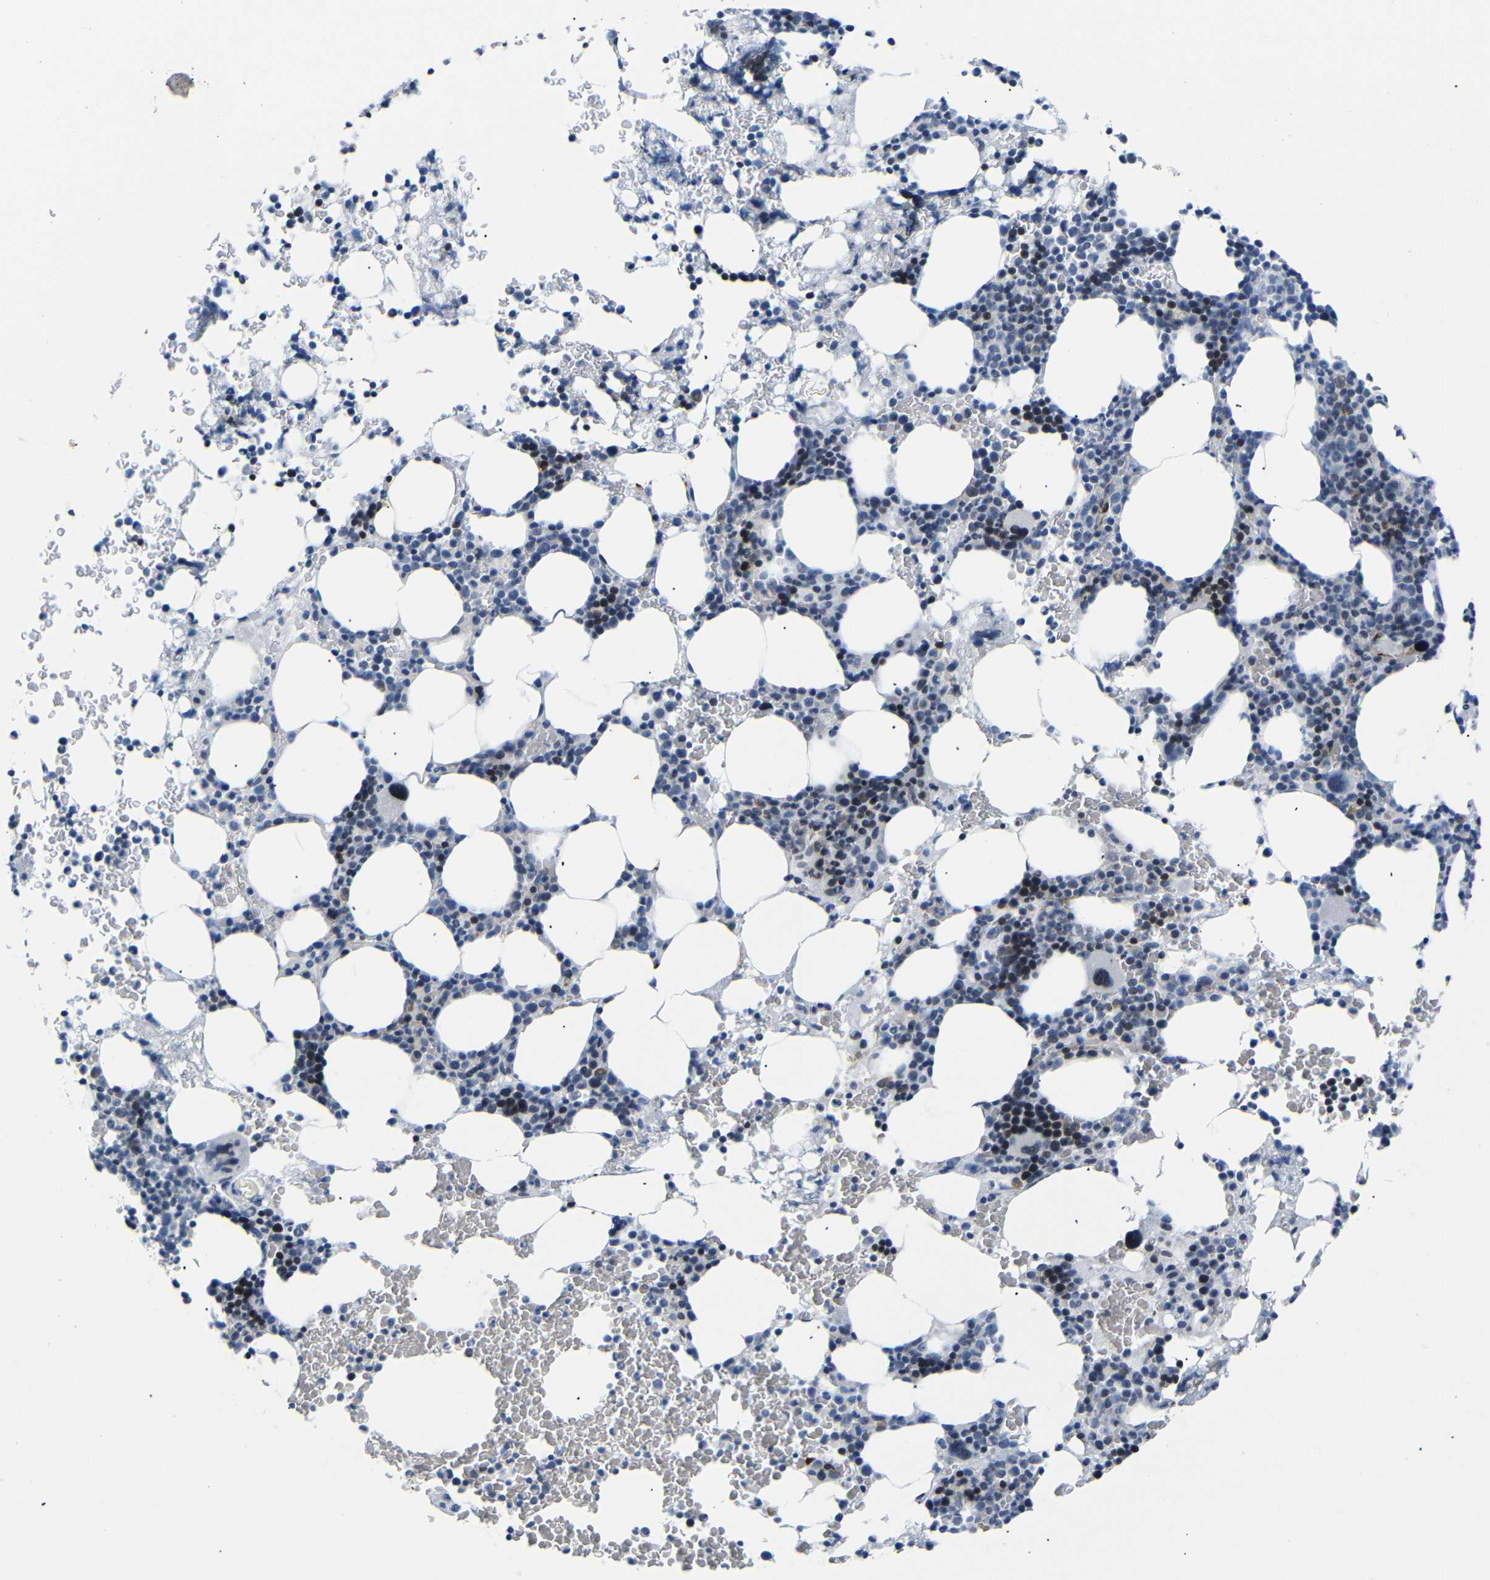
{"staining": {"intensity": "moderate", "quantity": "<25%", "location": "cytoplasmic/membranous"}, "tissue": "bone marrow", "cell_type": "Hematopoietic cells", "image_type": "normal", "snomed": [{"axis": "morphology", "description": "Normal tissue, NOS"}, {"axis": "morphology", "description": "Inflammation, NOS"}, {"axis": "topography", "description": "Bone marrow"}], "caption": "Approximately <25% of hematopoietic cells in benign bone marrow reveal moderate cytoplasmic/membranous protein expression as visualized by brown immunohistochemical staining.", "gene": "ACTA2", "patient": {"sex": "female", "age": 84}}